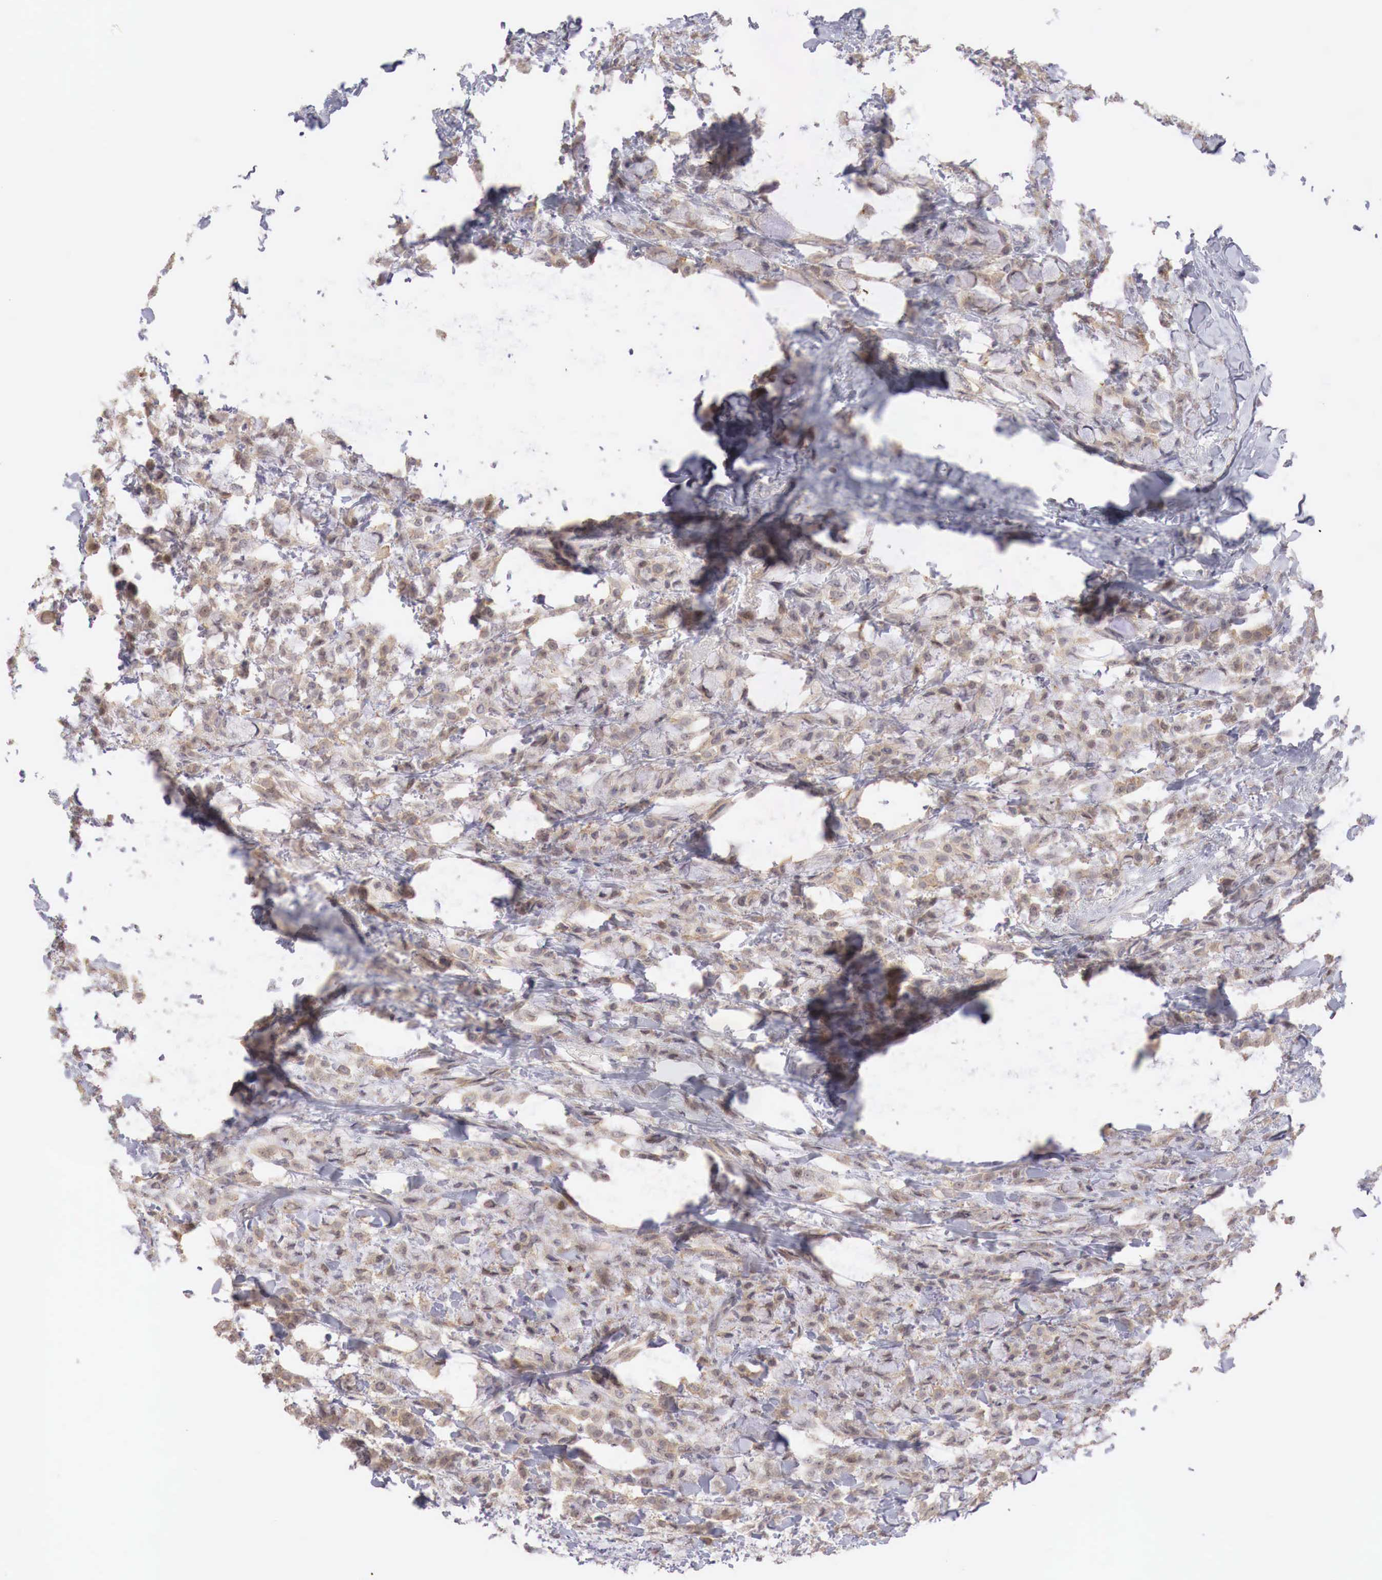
{"staining": {"intensity": "moderate", "quantity": ">75%", "location": "cytoplasmic/membranous"}, "tissue": "breast cancer", "cell_type": "Tumor cells", "image_type": "cancer", "snomed": [{"axis": "morphology", "description": "Lobular carcinoma"}, {"axis": "topography", "description": "Breast"}], "caption": "Immunohistochemistry (IHC) (DAB) staining of human breast cancer (lobular carcinoma) shows moderate cytoplasmic/membranous protein positivity in about >75% of tumor cells. (Brightfield microscopy of DAB IHC at high magnification).", "gene": "TBC1D9", "patient": {"sex": "female", "age": 85}}